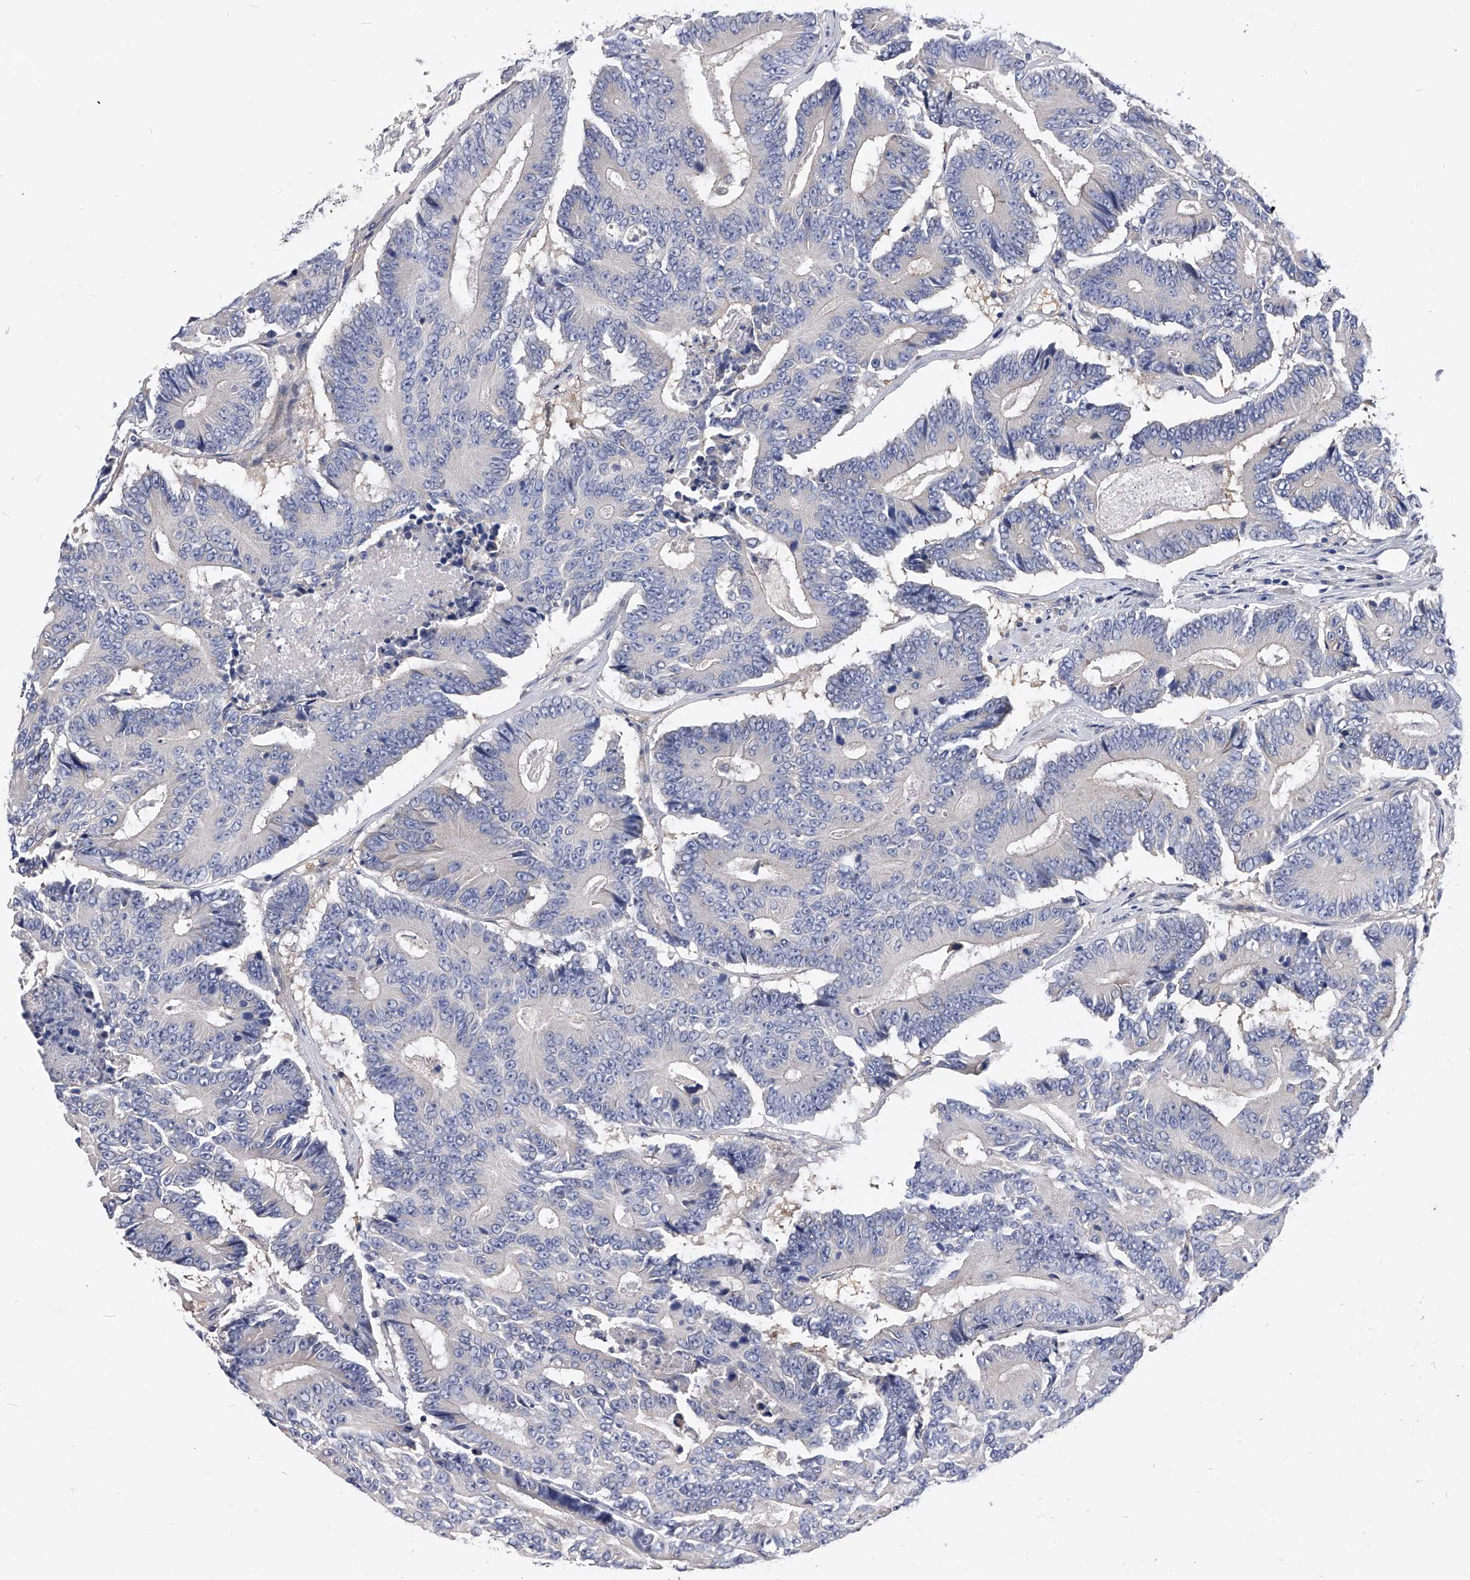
{"staining": {"intensity": "negative", "quantity": "none", "location": "none"}, "tissue": "colorectal cancer", "cell_type": "Tumor cells", "image_type": "cancer", "snomed": [{"axis": "morphology", "description": "Adenocarcinoma, NOS"}, {"axis": "topography", "description": "Colon"}], "caption": "Immunohistochemistry (IHC) micrograph of adenocarcinoma (colorectal) stained for a protein (brown), which shows no positivity in tumor cells.", "gene": "PPP5C", "patient": {"sex": "male", "age": 83}}